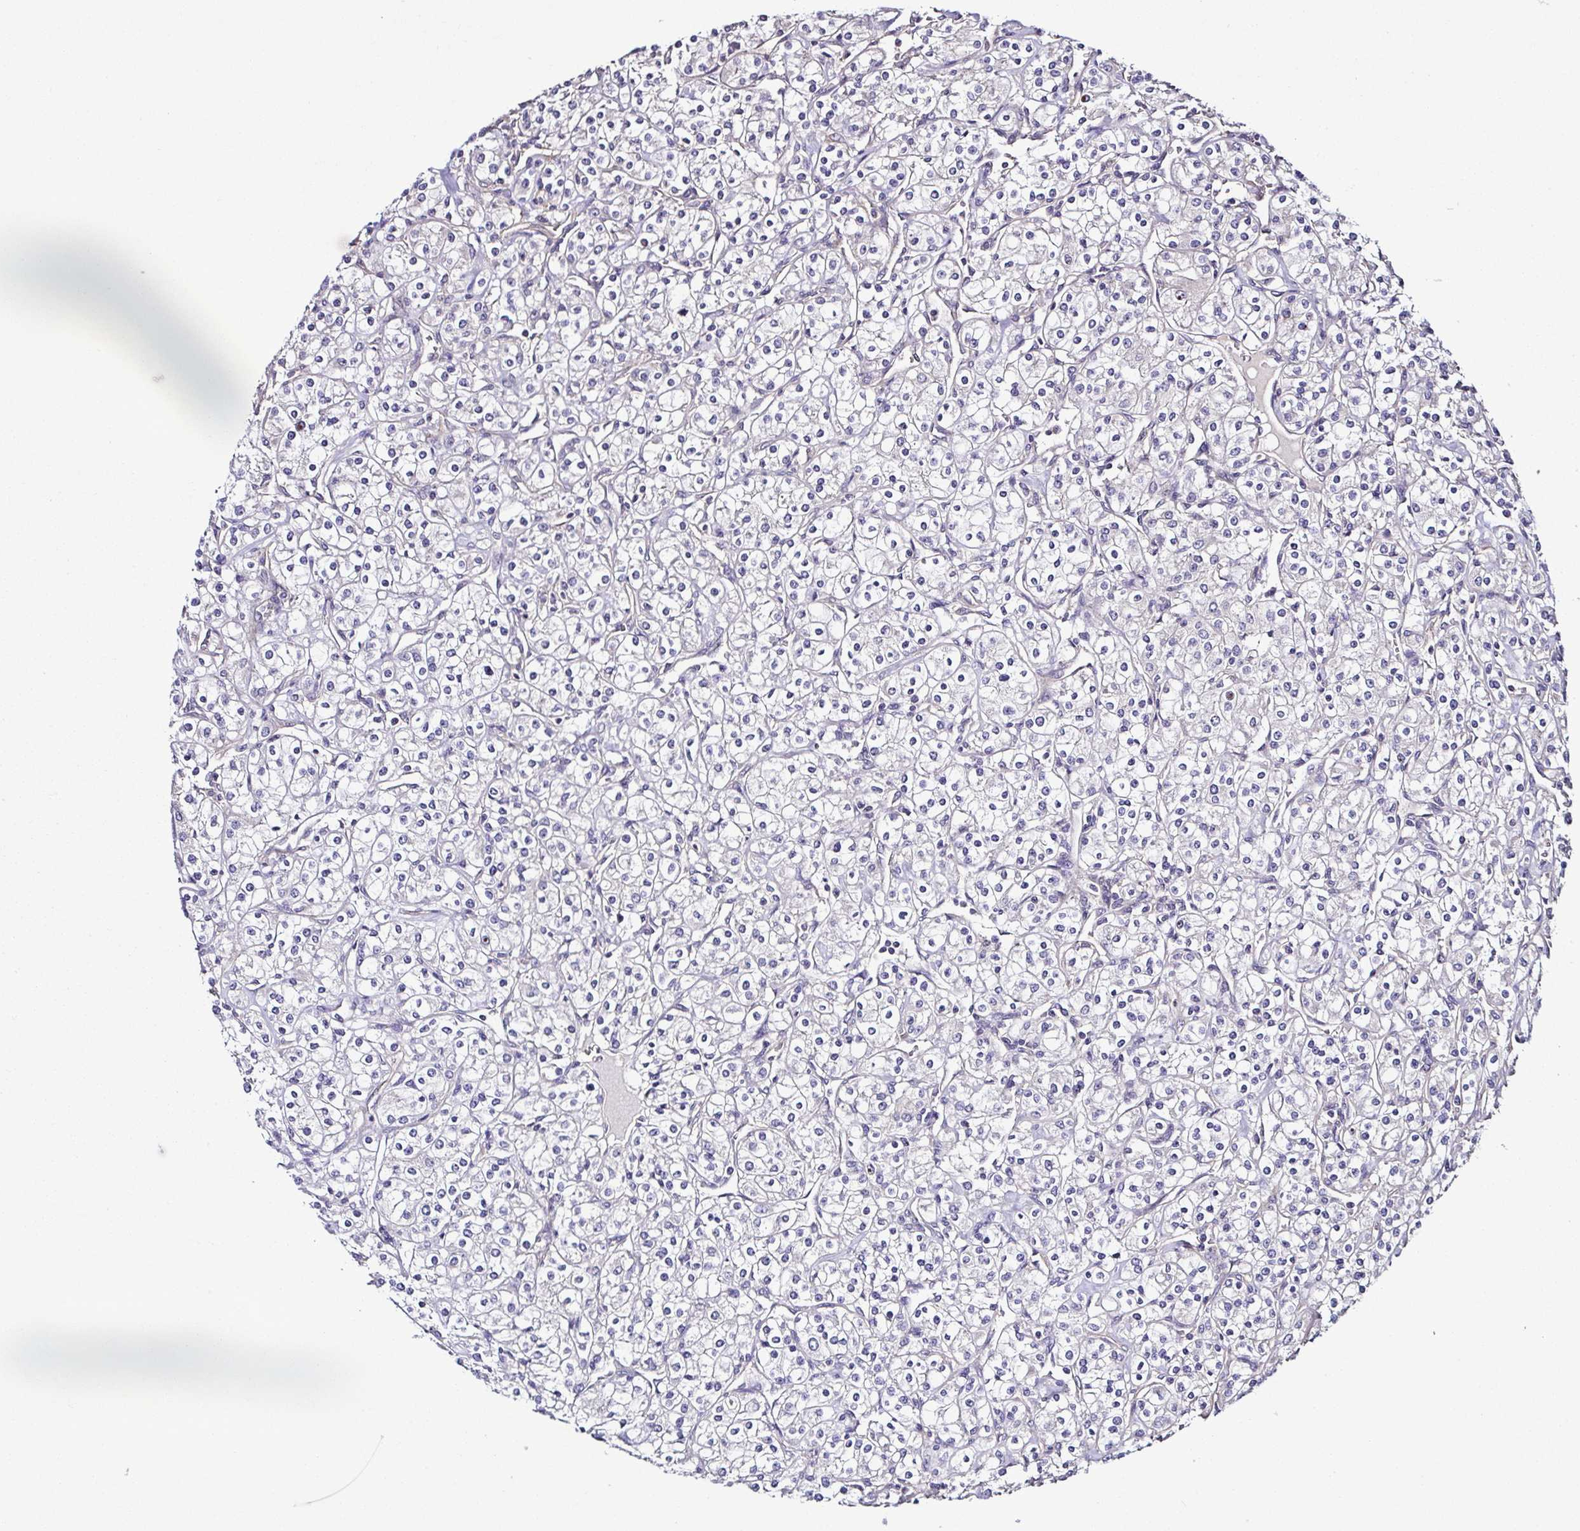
{"staining": {"intensity": "negative", "quantity": "none", "location": "none"}, "tissue": "renal cancer", "cell_type": "Tumor cells", "image_type": "cancer", "snomed": [{"axis": "morphology", "description": "Adenocarcinoma, NOS"}, {"axis": "topography", "description": "Kidney"}], "caption": "The histopathology image exhibits no significant positivity in tumor cells of renal cancer (adenocarcinoma).", "gene": "LMOD2", "patient": {"sex": "male", "age": 77}}